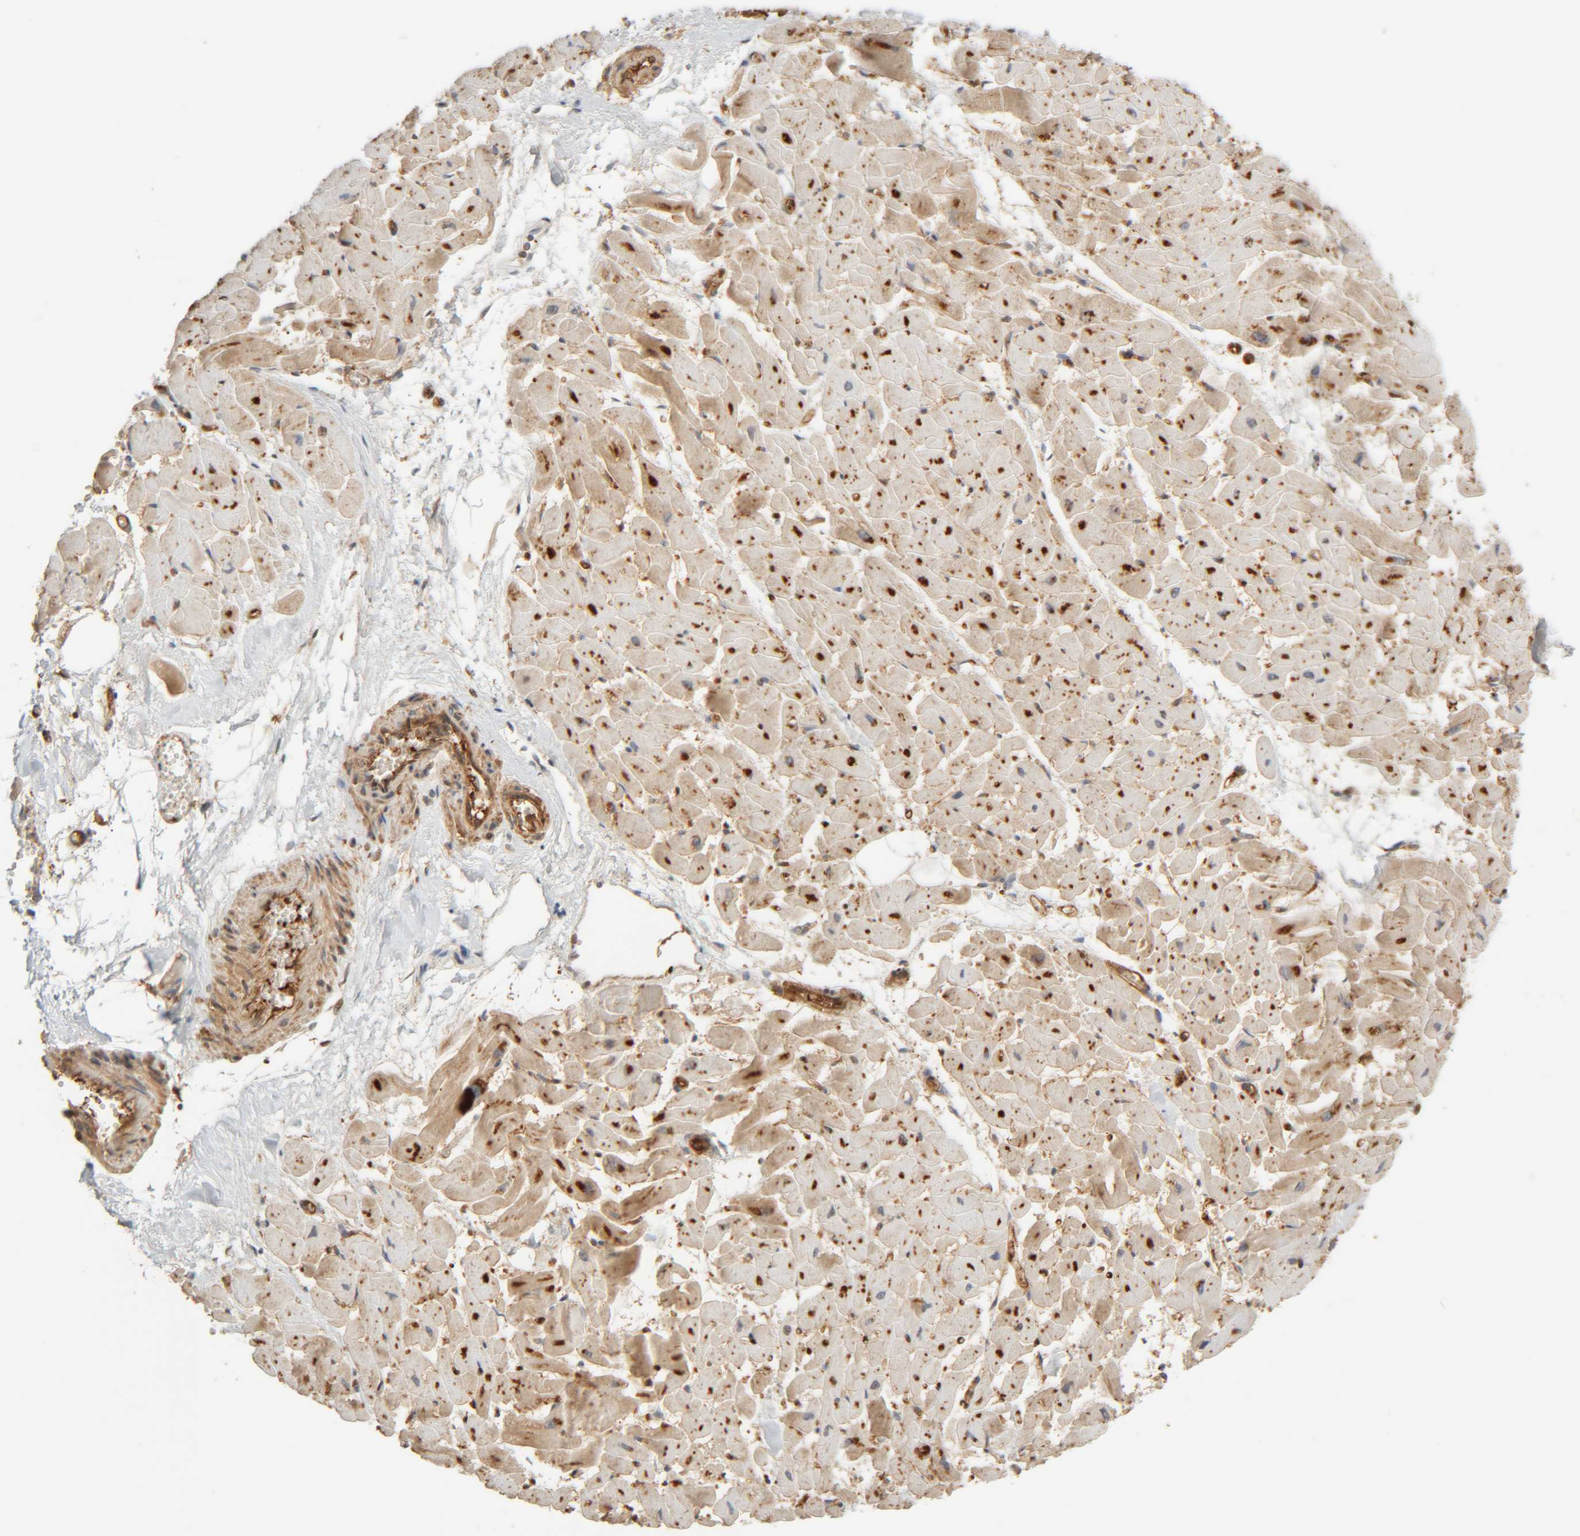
{"staining": {"intensity": "moderate", "quantity": ">75%", "location": "cytoplasmic/membranous"}, "tissue": "heart muscle", "cell_type": "Cardiomyocytes", "image_type": "normal", "snomed": [{"axis": "morphology", "description": "Normal tissue, NOS"}, {"axis": "topography", "description": "Heart"}], "caption": "This is an image of immunohistochemistry staining of normal heart muscle, which shows moderate expression in the cytoplasmic/membranous of cardiomyocytes.", "gene": "TMEM192", "patient": {"sex": "female", "age": 19}}